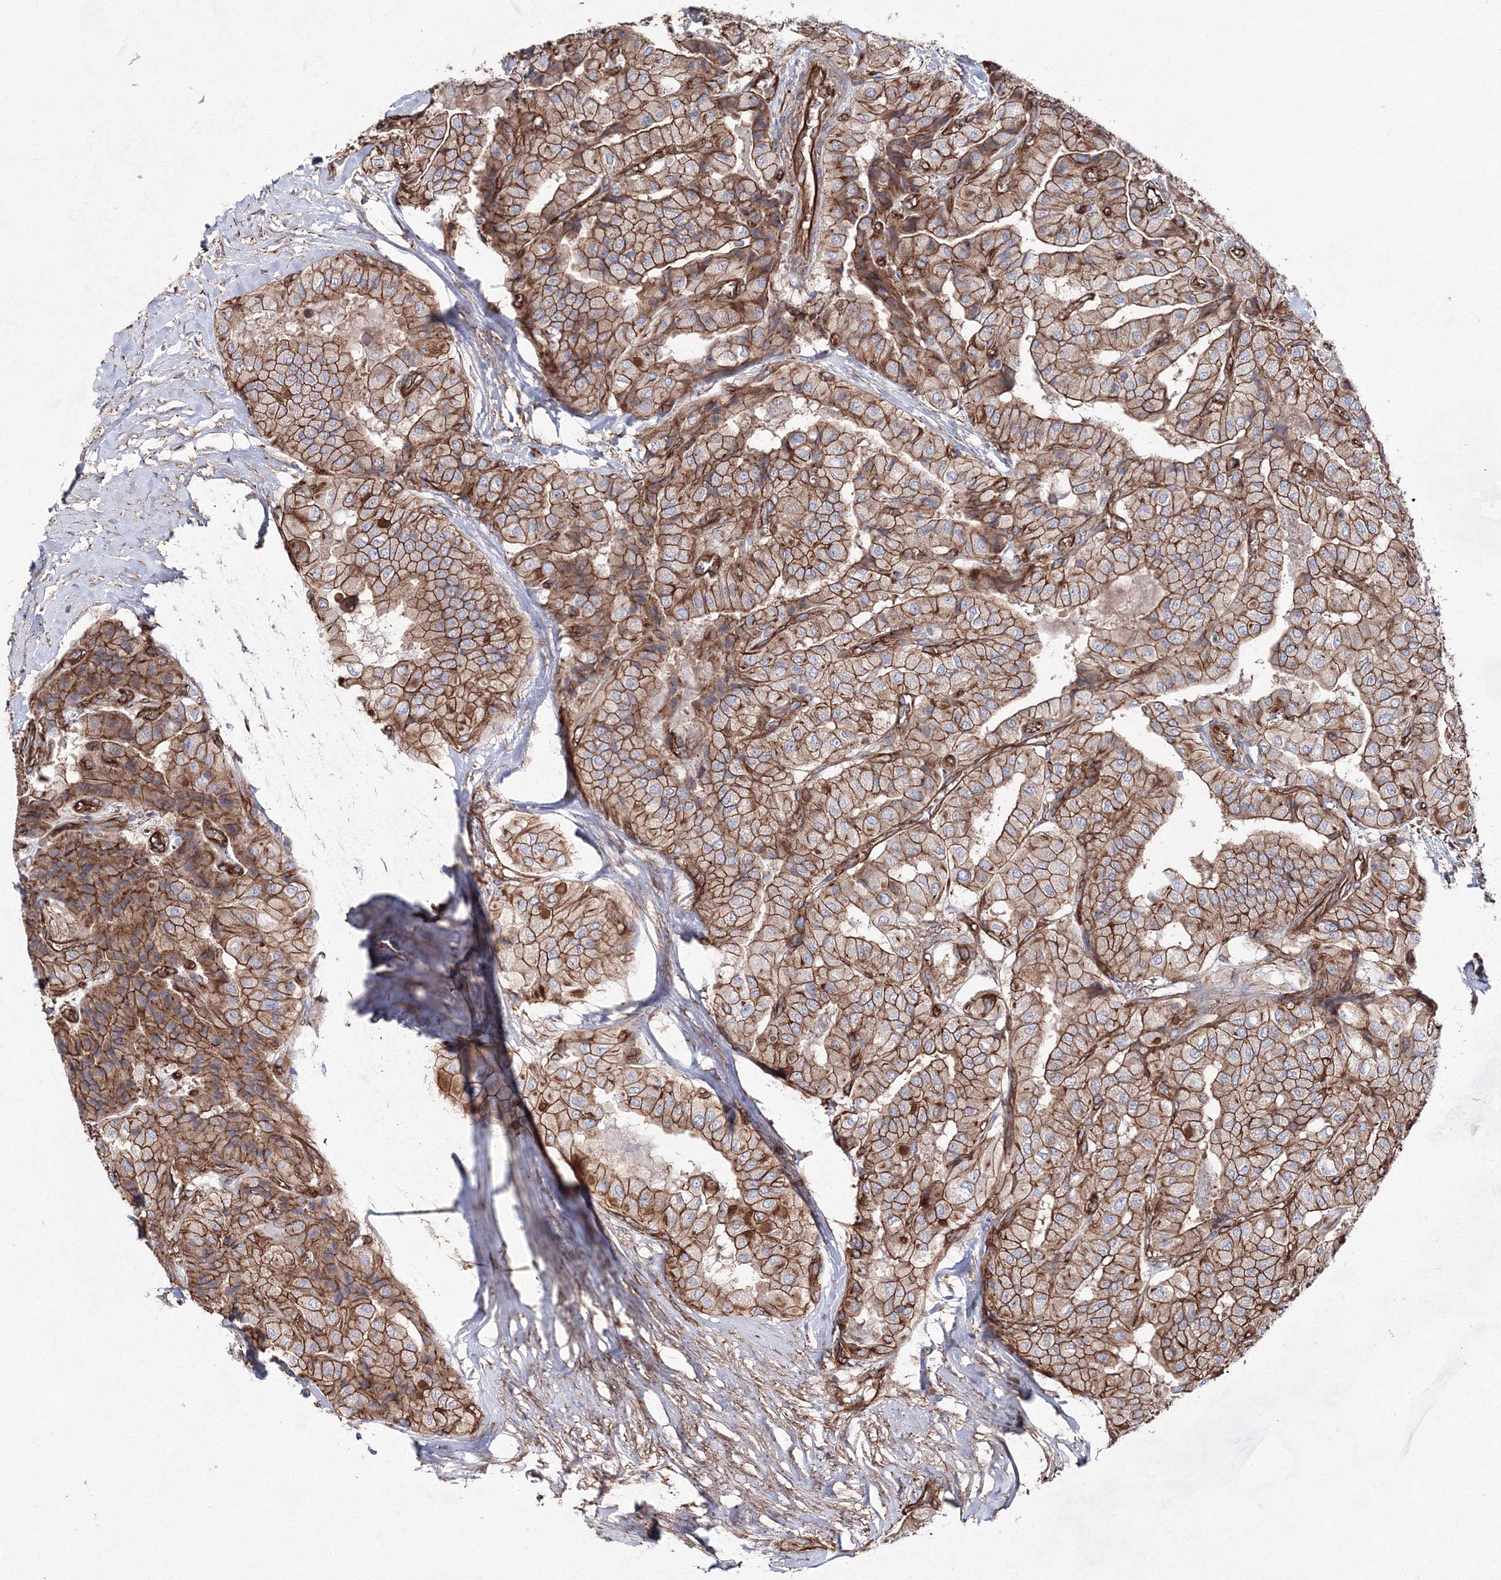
{"staining": {"intensity": "moderate", "quantity": ">75%", "location": "cytoplasmic/membranous"}, "tissue": "thyroid cancer", "cell_type": "Tumor cells", "image_type": "cancer", "snomed": [{"axis": "morphology", "description": "Papillary adenocarcinoma, NOS"}, {"axis": "topography", "description": "Thyroid gland"}], "caption": "The histopathology image reveals staining of thyroid cancer, revealing moderate cytoplasmic/membranous protein positivity (brown color) within tumor cells.", "gene": "ANKRD37", "patient": {"sex": "female", "age": 59}}